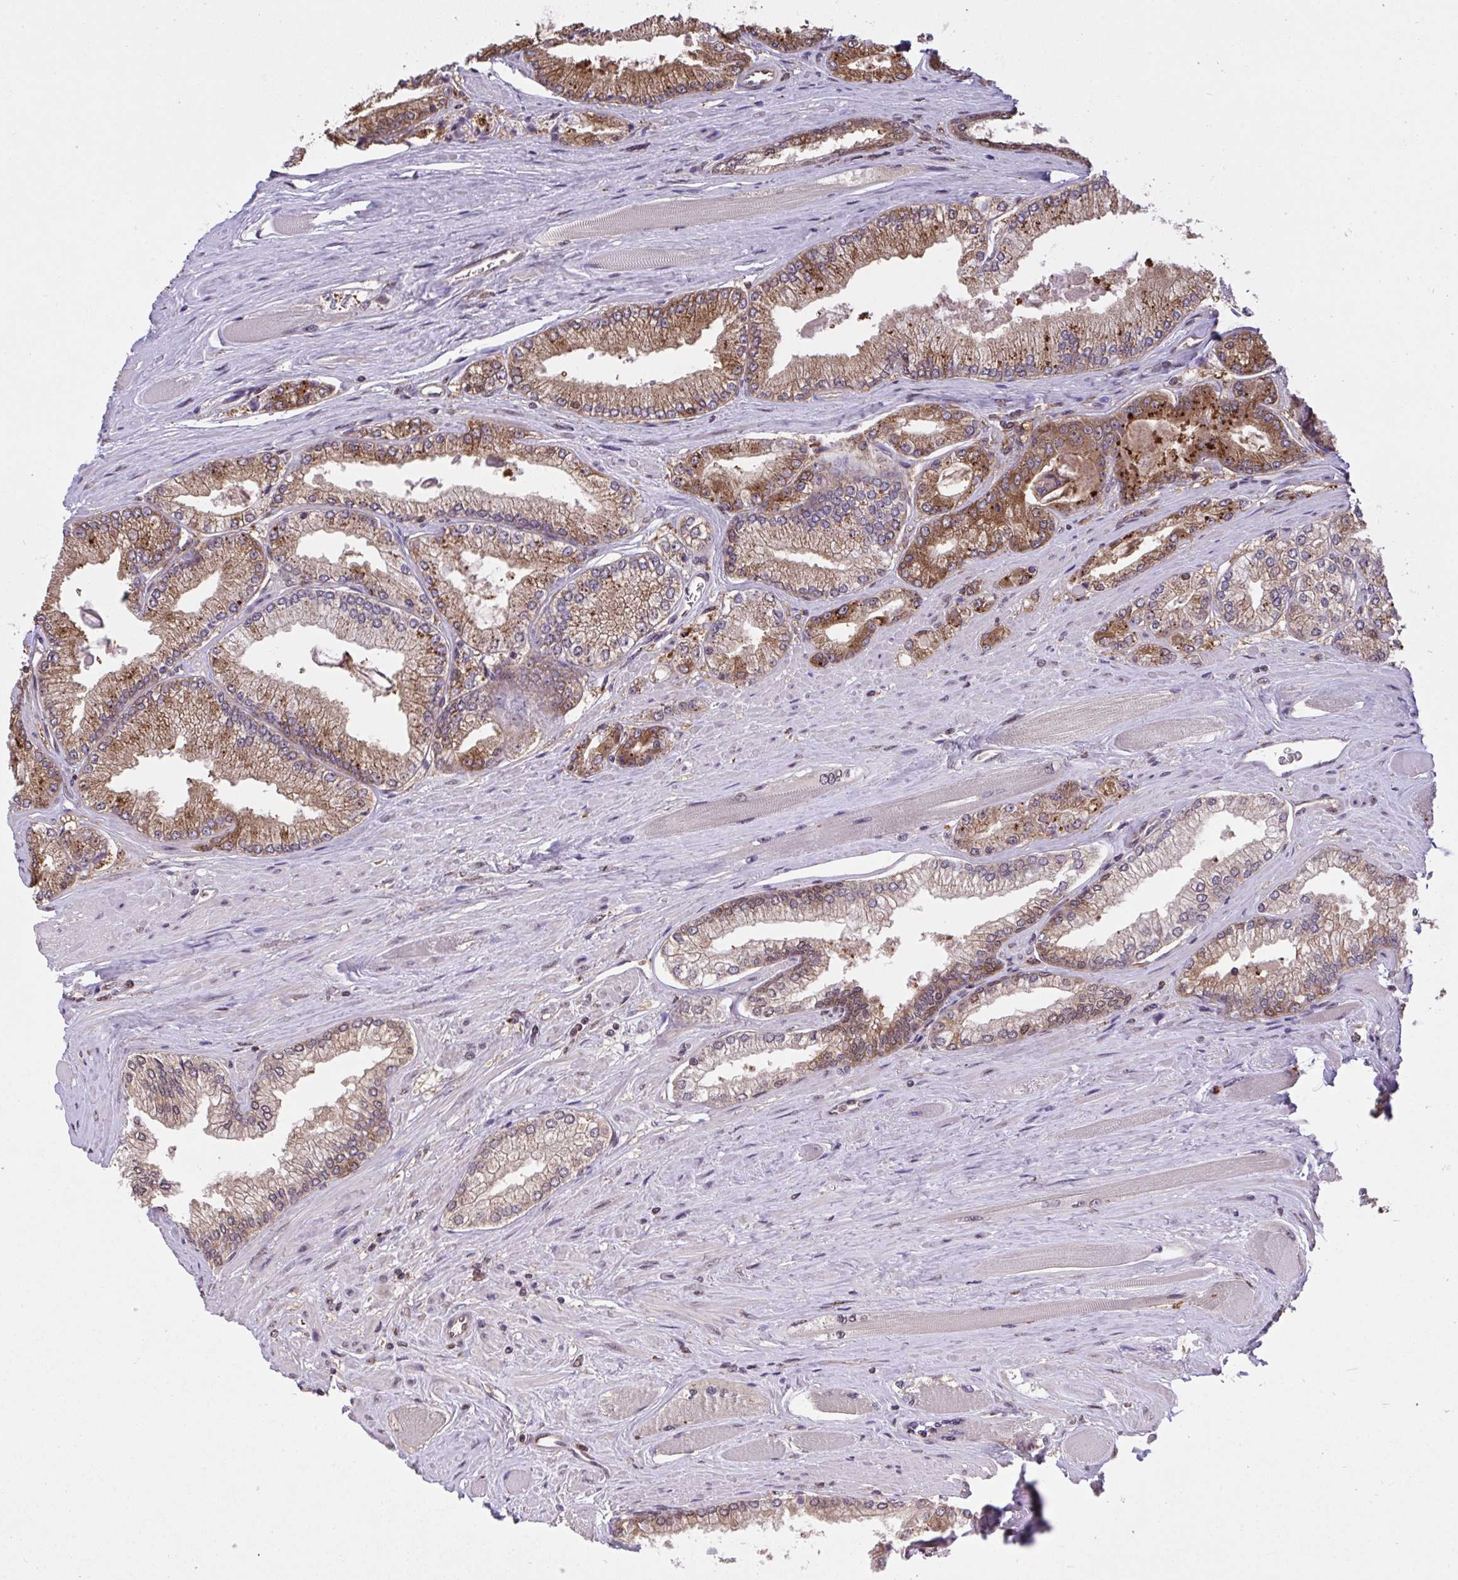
{"staining": {"intensity": "moderate", "quantity": ">75%", "location": "cytoplasmic/membranous"}, "tissue": "prostate cancer", "cell_type": "Tumor cells", "image_type": "cancer", "snomed": [{"axis": "morphology", "description": "Adenocarcinoma, Low grade"}, {"axis": "topography", "description": "Prostate"}], "caption": "Low-grade adenocarcinoma (prostate) tissue exhibits moderate cytoplasmic/membranous positivity in about >75% of tumor cells", "gene": "C12orf57", "patient": {"sex": "male", "age": 67}}